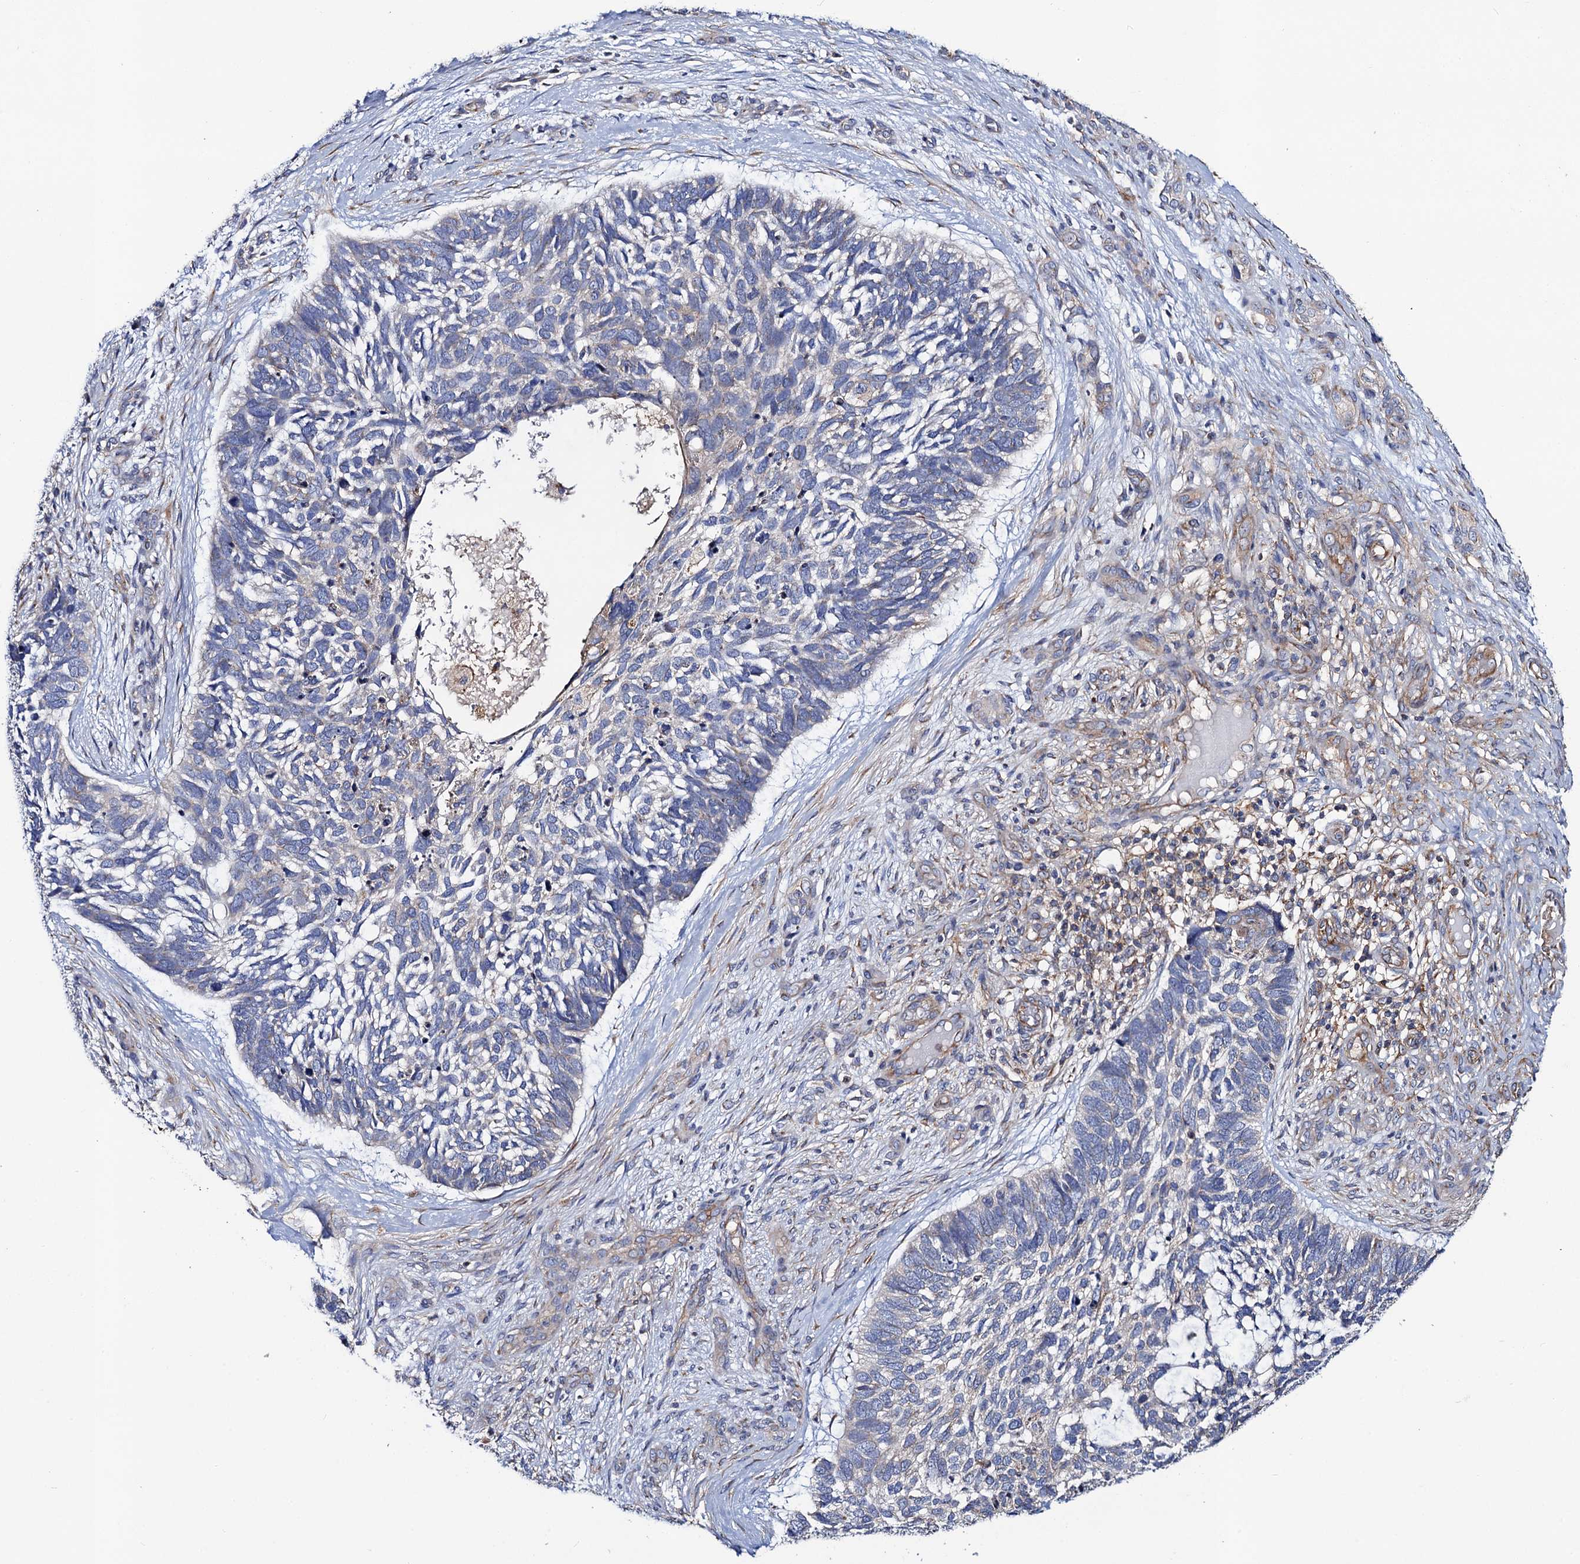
{"staining": {"intensity": "negative", "quantity": "none", "location": "none"}, "tissue": "skin cancer", "cell_type": "Tumor cells", "image_type": "cancer", "snomed": [{"axis": "morphology", "description": "Basal cell carcinoma"}, {"axis": "topography", "description": "Skin"}], "caption": "Immunohistochemistry (IHC) histopathology image of neoplastic tissue: skin cancer (basal cell carcinoma) stained with DAB reveals no significant protein expression in tumor cells.", "gene": "DYDC1", "patient": {"sex": "male", "age": 88}}